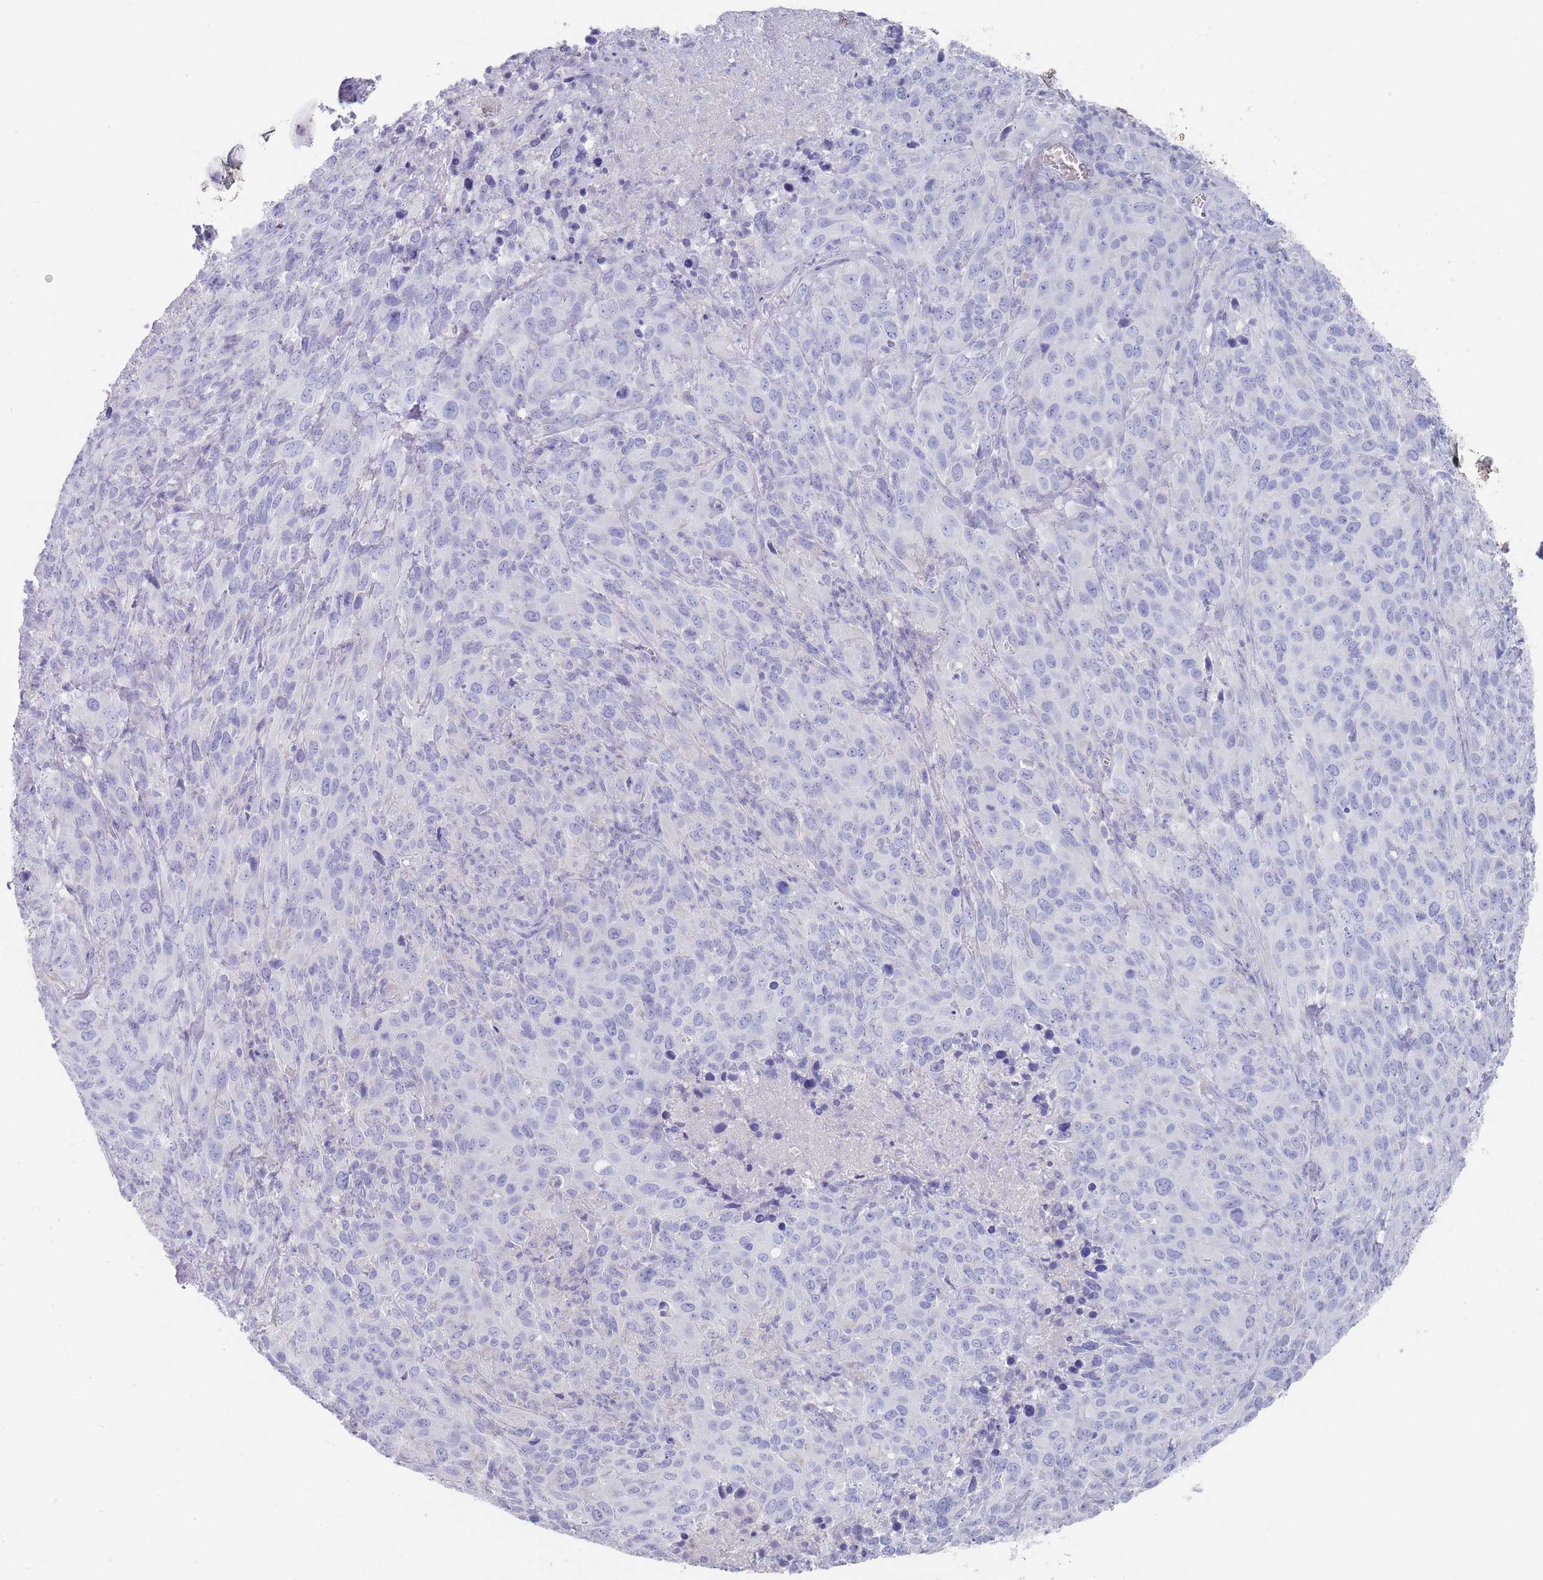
{"staining": {"intensity": "negative", "quantity": "none", "location": "none"}, "tissue": "cervical cancer", "cell_type": "Tumor cells", "image_type": "cancer", "snomed": [{"axis": "morphology", "description": "Squamous cell carcinoma, NOS"}, {"axis": "topography", "description": "Cervix"}], "caption": "The immunohistochemistry (IHC) photomicrograph has no significant staining in tumor cells of squamous cell carcinoma (cervical) tissue.", "gene": "SCCPDH", "patient": {"sex": "female", "age": 51}}